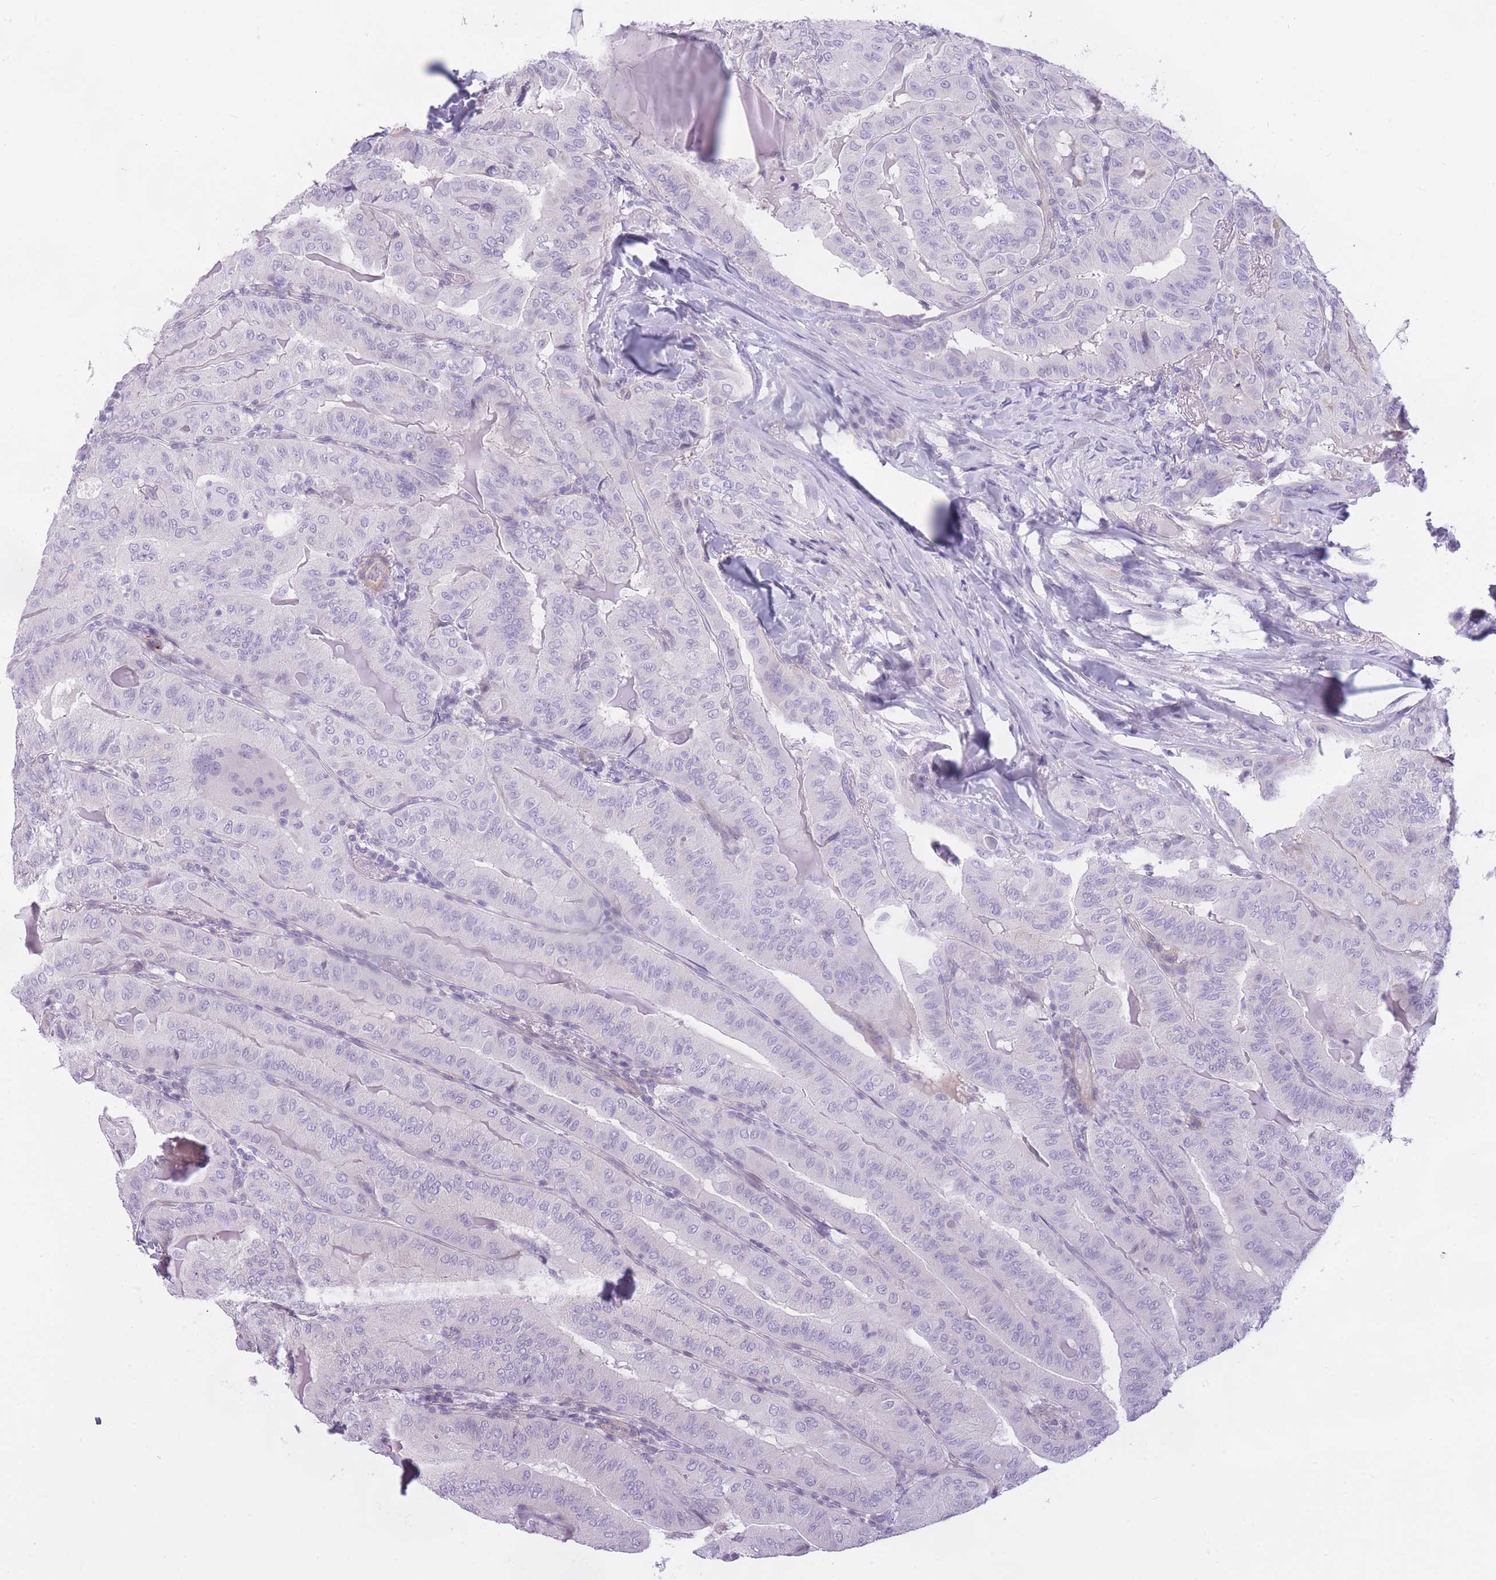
{"staining": {"intensity": "negative", "quantity": "none", "location": "none"}, "tissue": "thyroid cancer", "cell_type": "Tumor cells", "image_type": "cancer", "snomed": [{"axis": "morphology", "description": "Papillary adenocarcinoma, NOS"}, {"axis": "topography", "description": "Thyroid gland"}], "caption": "There is no significant positivity in tumor cells of thyroid cancer. (DAB immunohistochemistry (IHC), high magnification).", "gene": "GGT1", "patient": {"sex": "female", "age": 68}}